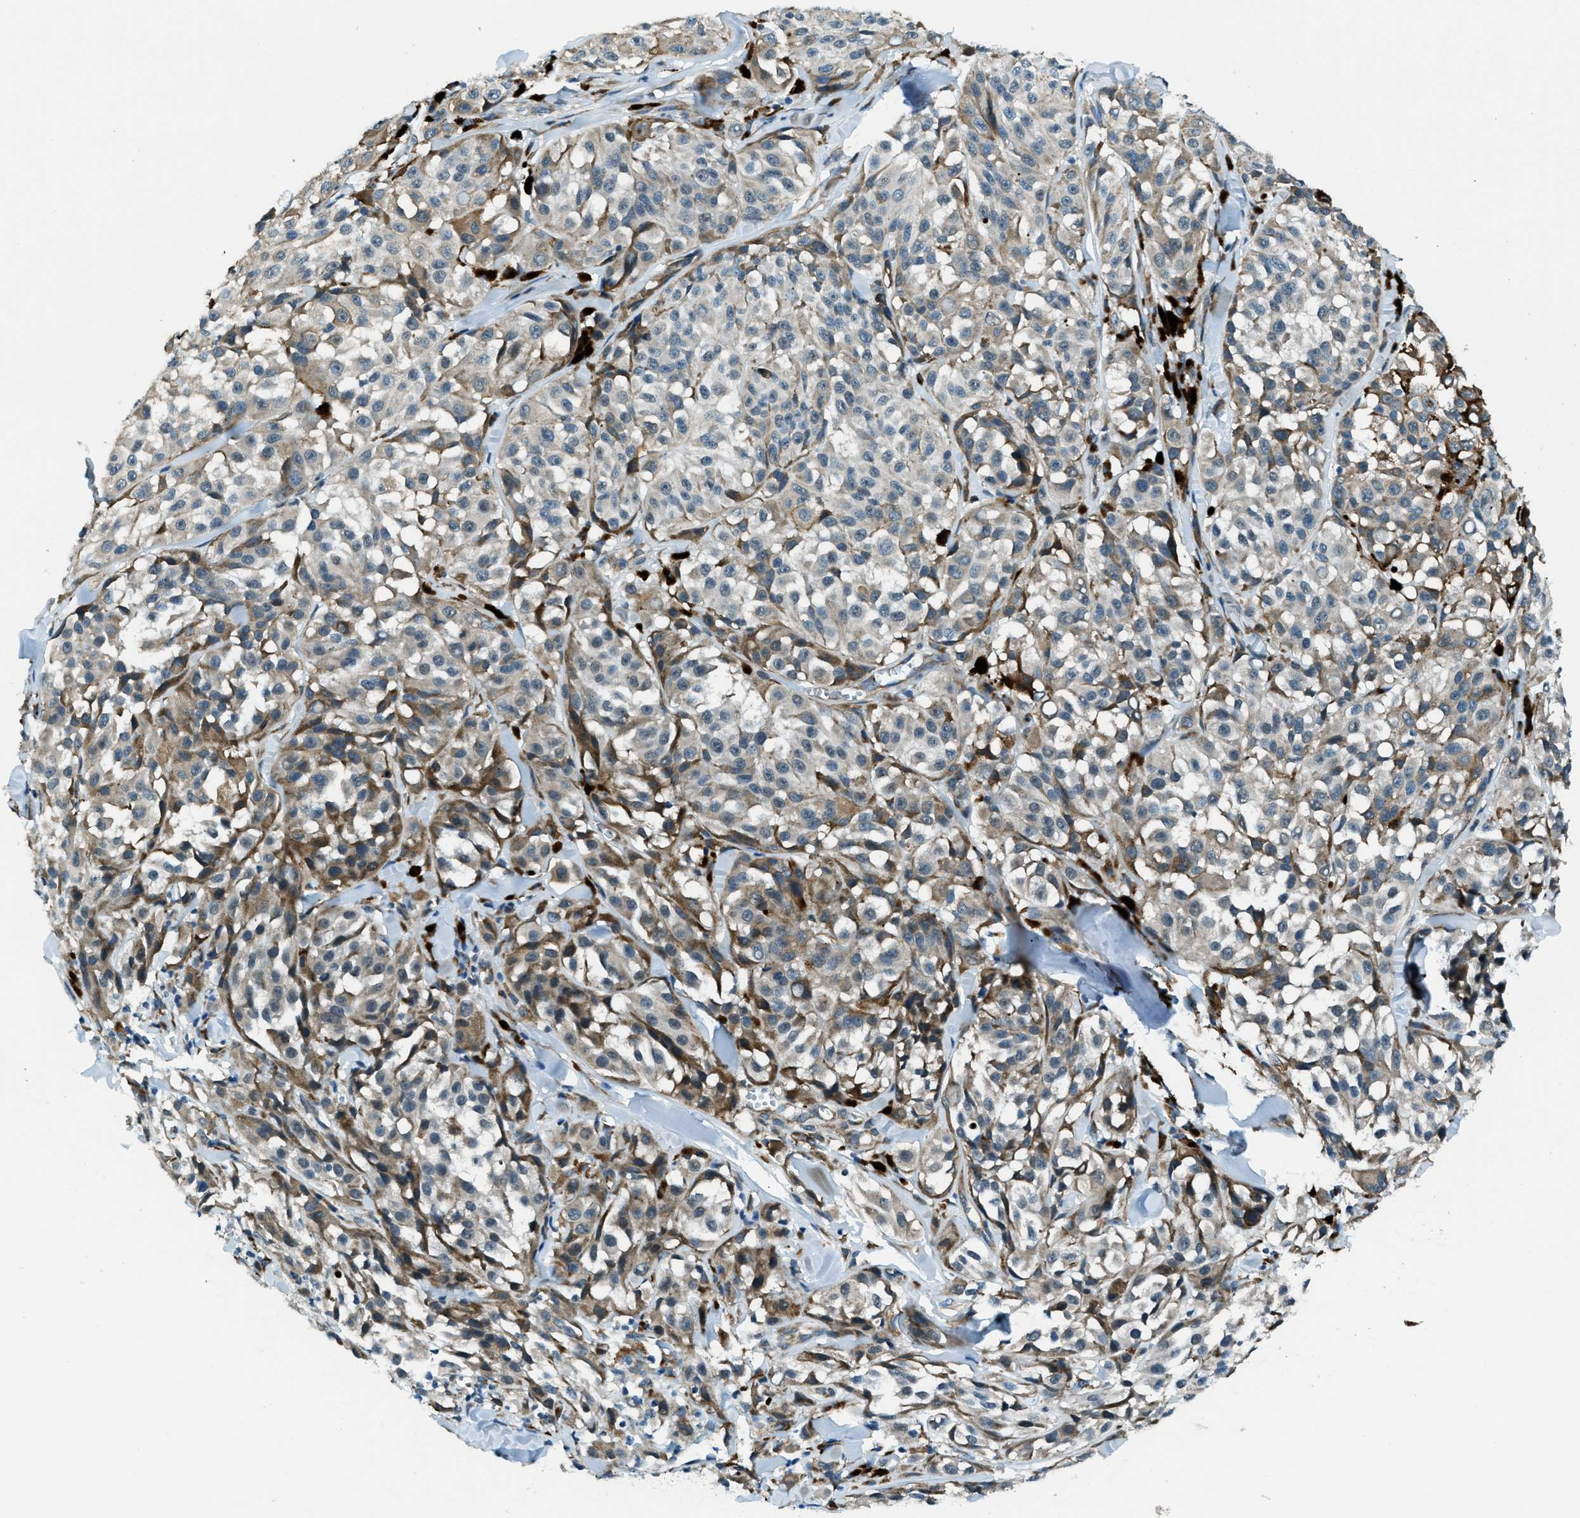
{"staining": {"intensity": "moderate", "quantity": "<25%", "location": "cytoplasmic/membranous"}, "tissue": "melanoma", "cell_type": "Tumor cells", "image_type": "cancer", "snomed": [{"axis": "morphology", "description": "Malignant melanoma, NOS"}, {"axis": "topography", "description": "Skin"}], "caption": "IHC staining of melanoma, which displays low levels of moderate cytoplasmic/membranous staining in about <25% of tumor cells indicating moderate cytoplasmic/membranous protein positivity. The staining was performed using DAB (3,3'-diaminobenzidine) (brown) for protein detection and nuclei were counterstained in hematoxylin (blue).", "gene": "GINM1", "patient": {"sex": "male", "age": 84}}